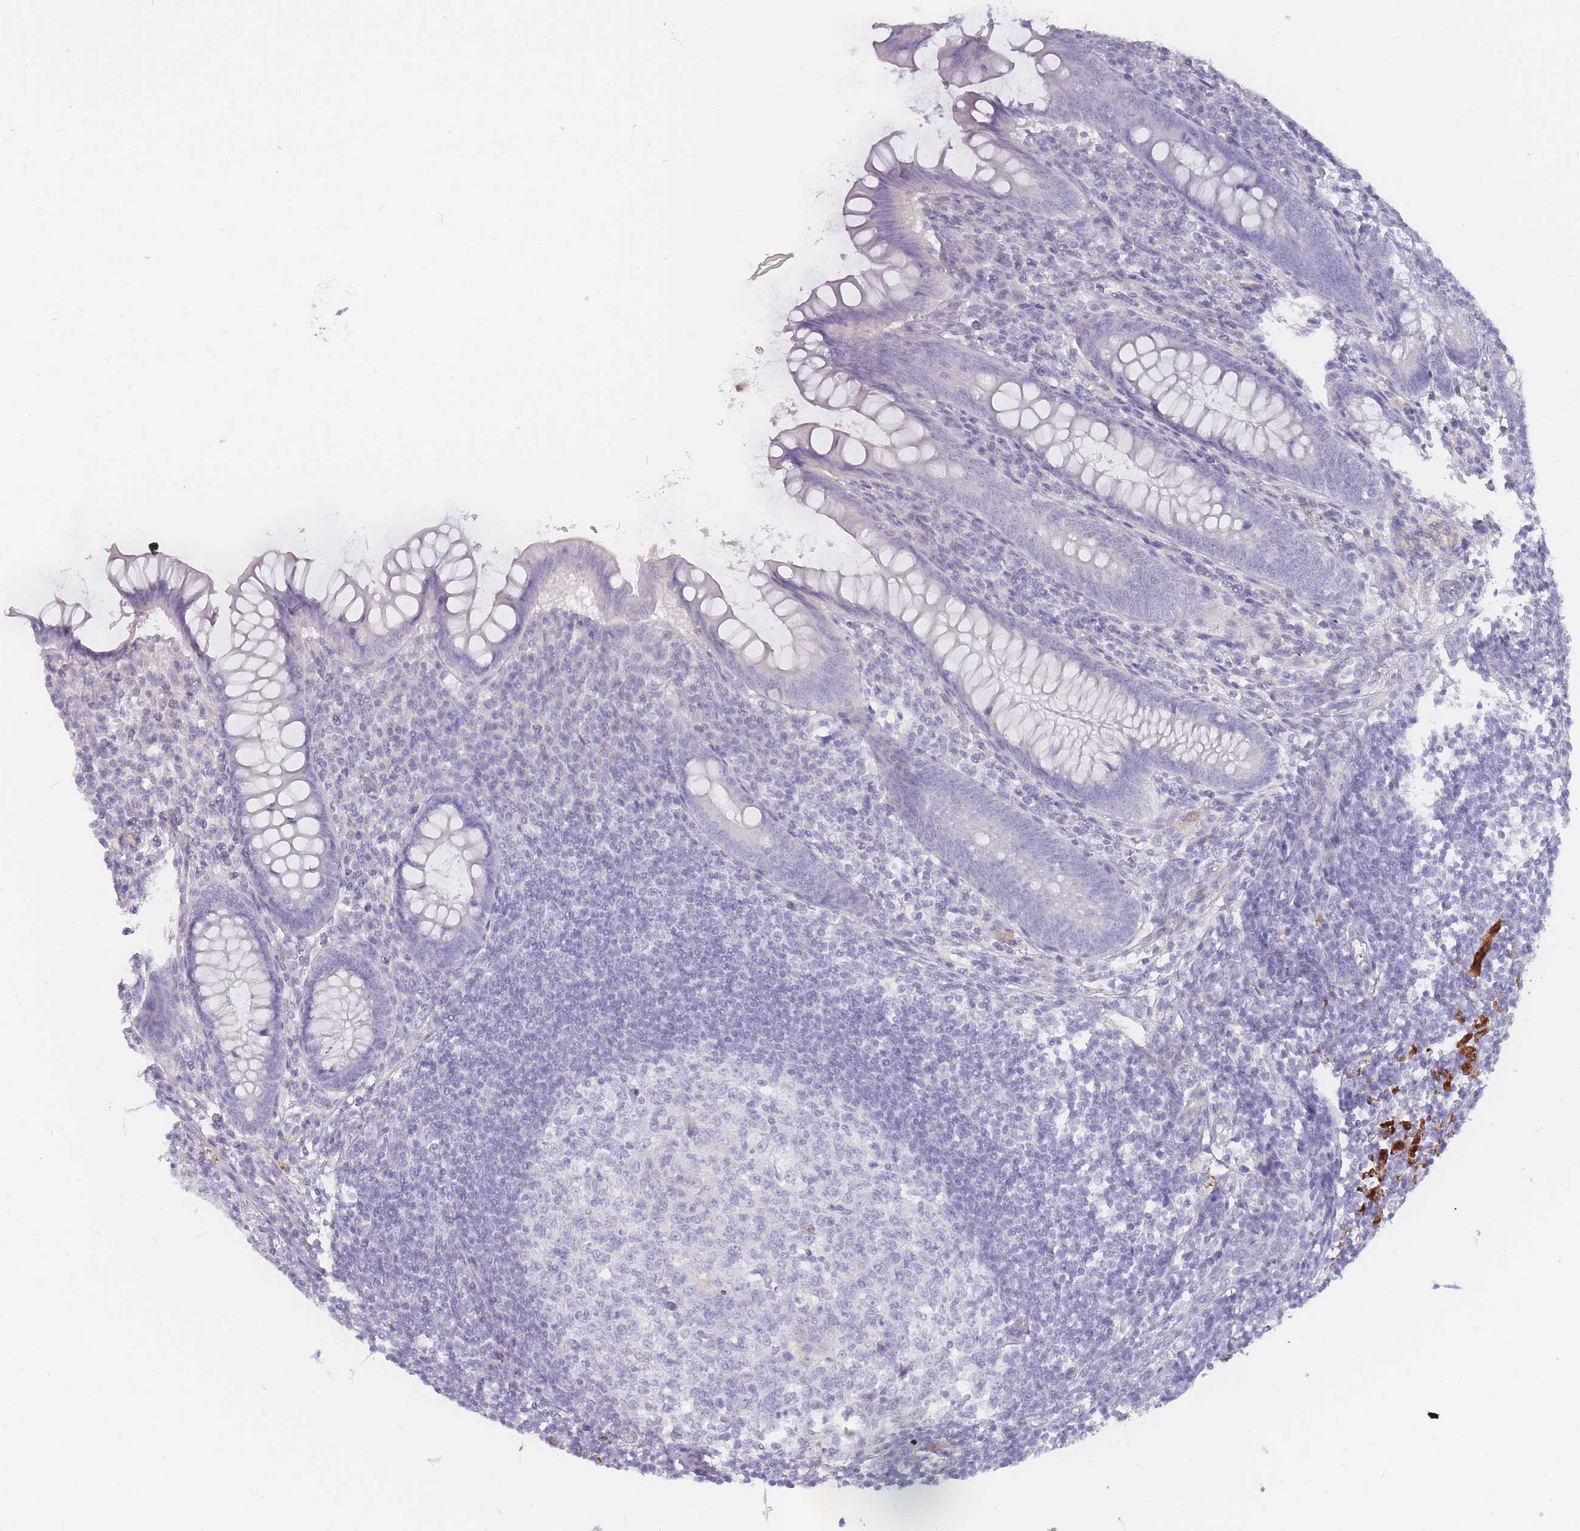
{"staining": {"intensity": "negative", "quantity": "none", "location": "none"}, "tissue": "appendix", "cell_type": "Glandular cells", "image_type": "normal", "snomed": [{"axis": "morphology", "description": "Normal tissue, NOS"}, {"axis": "topography", "description": "Appendix"}], "caption": "High magnification brightfield microscopy of benign appendix stained with DAB (3,3'-diaminobenzidine) (brown) and counterstained with hematoxylin (blue): glandular cells show no significant expression.", "gene": "PRG4", "patient": {"sex": "female", "age": 33}}